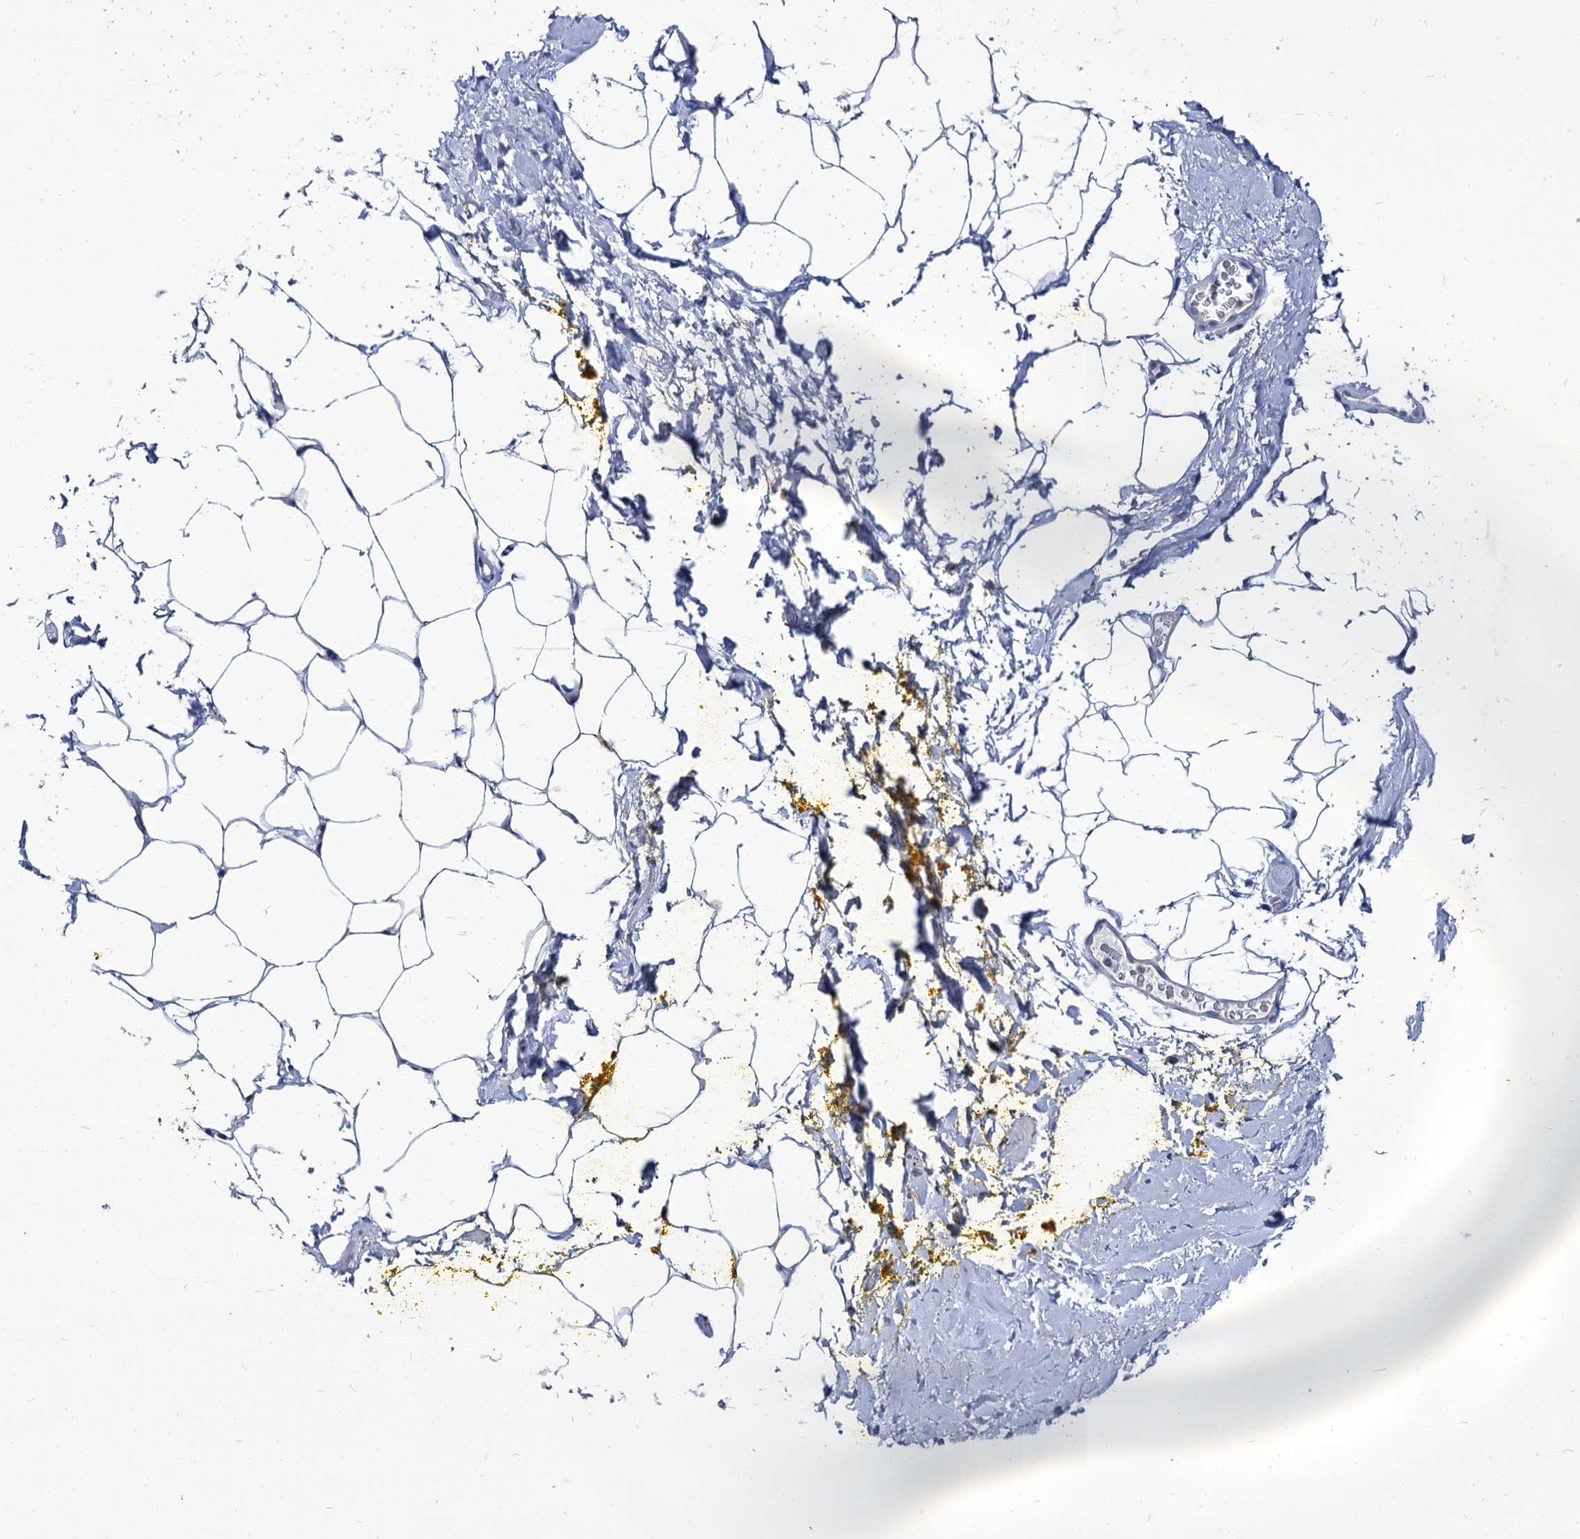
{"staining": {"intensity": "negative", "quantity": "none", "location": "none"}, "tissue": "adipose tissue", "cell_type": "Adipocytes", "image_type": "normal", "snomed": [{"axis": "morphology", "description": "Normal tissue, NOS"}, {"axis": "morphology", "description": "Adenocarcinoma, Low grade"}, {"axis": "topography", "description": "Prostate"}, {"axis": "topography", "description": "Peripheral nerve tissue"}], "caption": "Immunohistochemistry micrograph of benign adipose tissue: adipose tissue stained with DAB (3,3'-diaminobenzidine) shows no significant protein positivity in adipocytes.", "gene": "PANX2", "patient": {"sex": "male", "age": 63}}